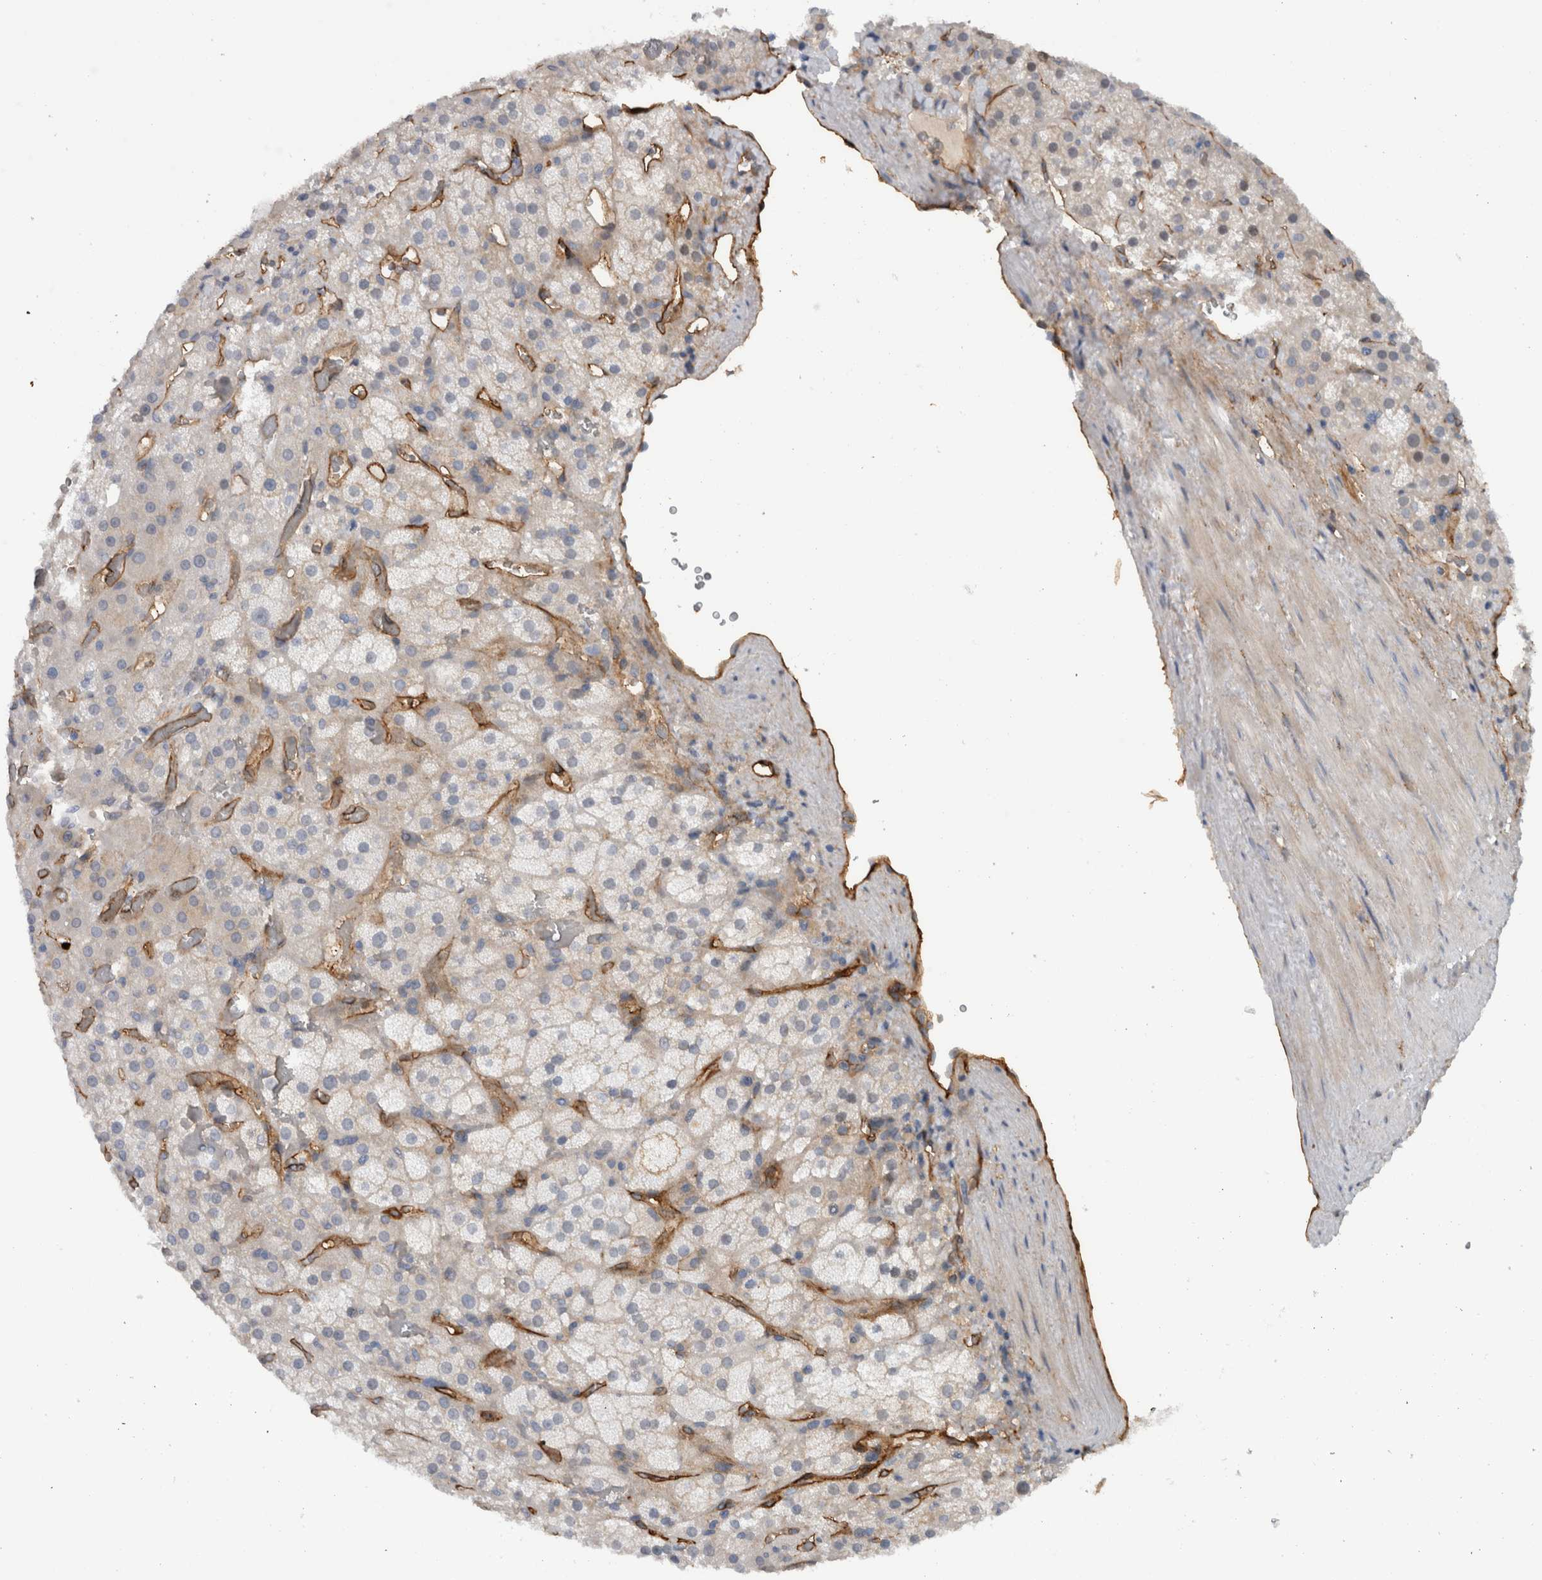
{"staining": {"intensity": "negative", "quantity": "none", "location": "none"}, "tissue": "adrenal gland", "cell_type": "Glandular cells", "image_type": "normal", "snomed": [{"axis": "morphology", "description": "Normal tissue, NOS"}, {"axis": "topography", "description": "Adrenal gland"}], "caption": "This image is of benign adrenal gland stained with immunohistochemistry to label a protein in brown with the nuclei are counter-stained blue. There is no positivity in glandular cells. (DAB immunohistochemistry (IHC) visualized using brightfield microscopy, high magnification).", "gene": "CD59", "patient": {"sex": "male", "age": 57}}